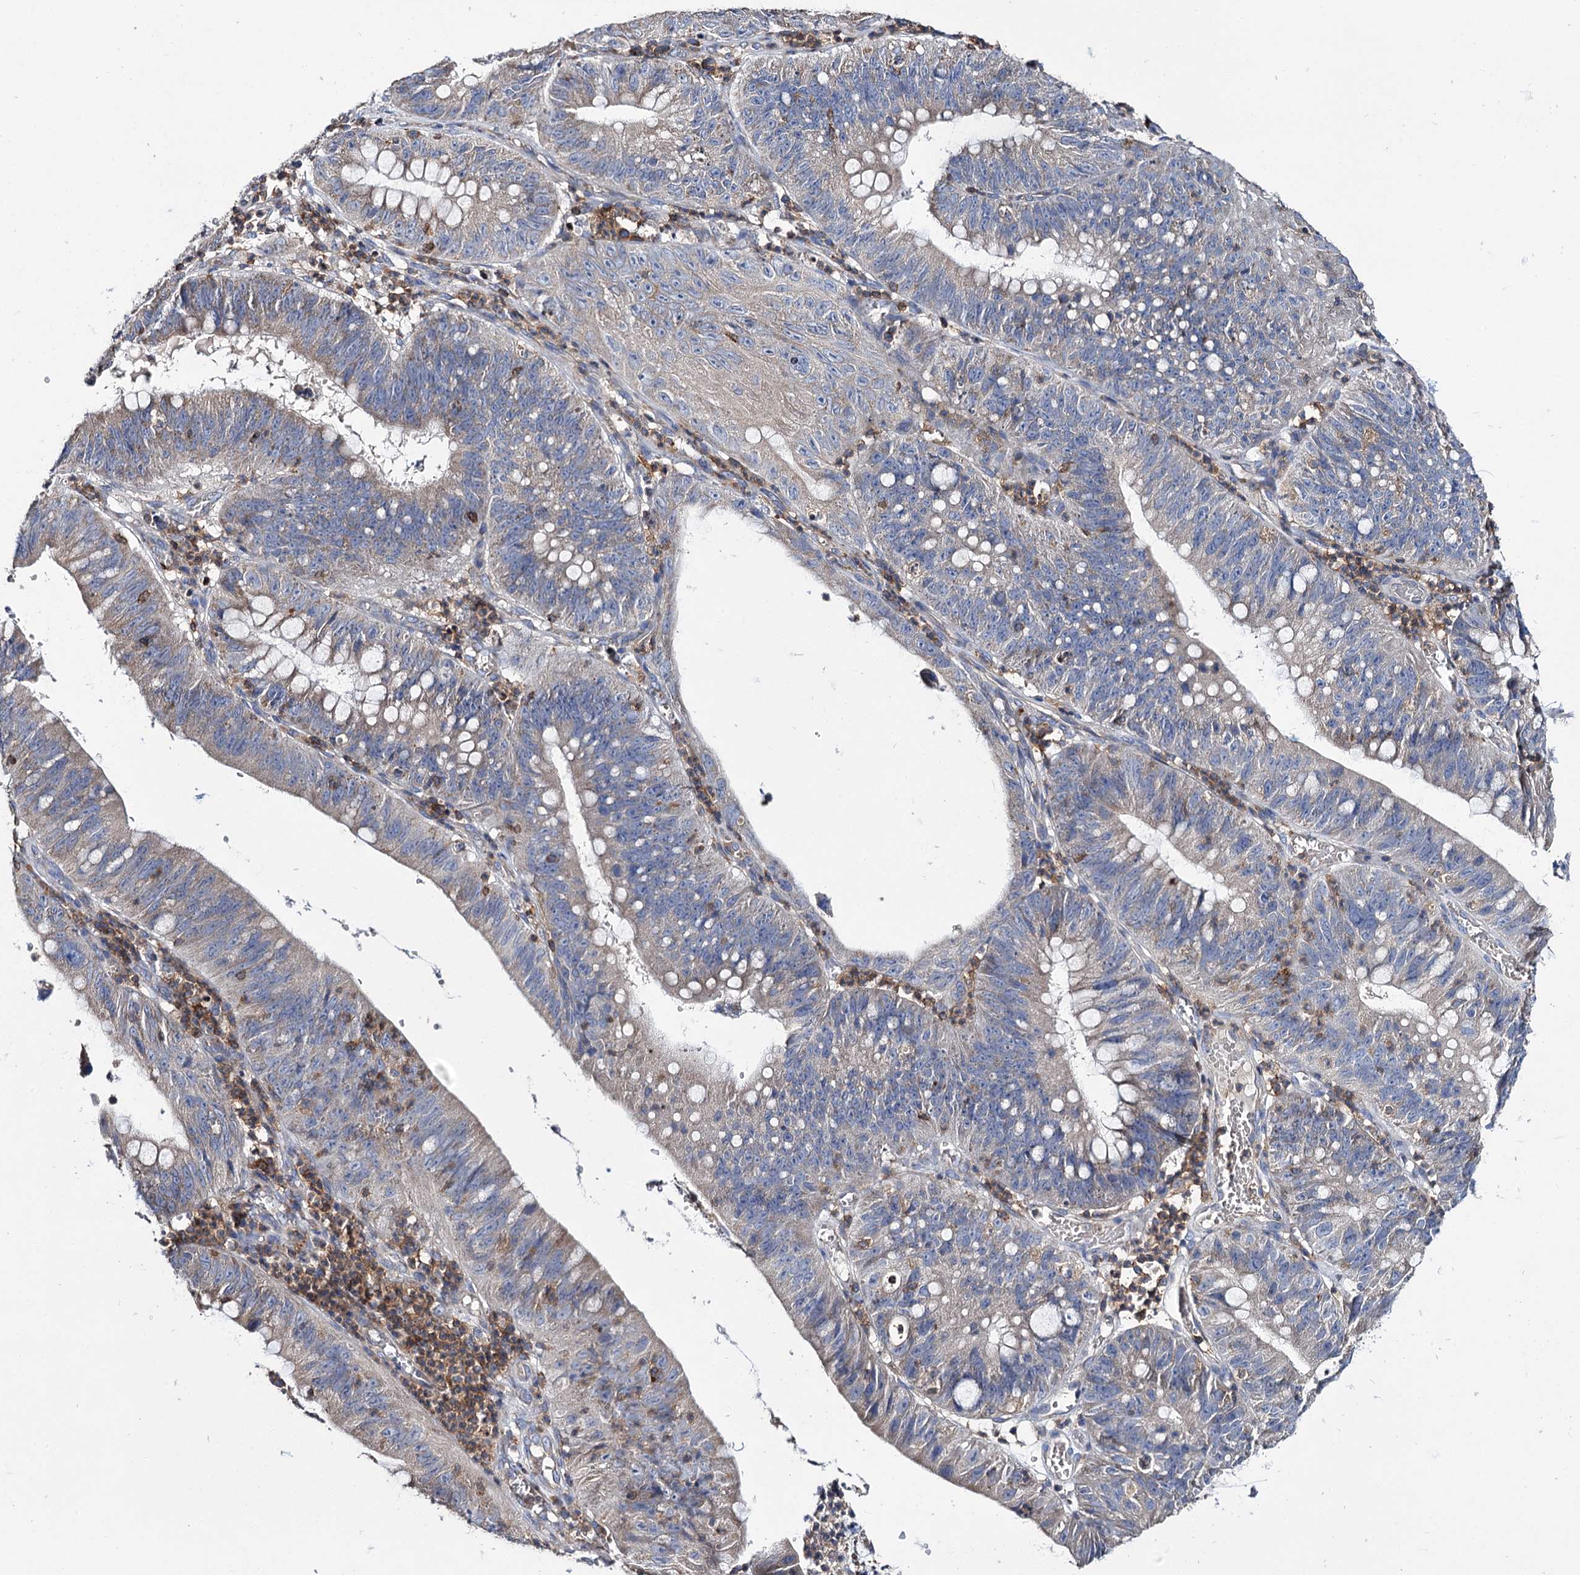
{"staining": {"intensity": "negative", "quantity": "none", "location": "none"}, "tissue": "stomach cancer", "cell_type": "Tumor cells", "image_type": "cancer", "snomed": [{"axis": "morphology", "description": "Adenocarcinoma, NOS"}, {"axis": "topography", "description": "Stomach"}], "caption": "This micrograph is of stomach adenocarcinoma stained with immunohistochemistry (IHC) to label a protein in brown with the nuclei are counter-stained blue. There is no staining in tumor cells.", "gene": "UBASH3B", "patient": {"sex": "male", "age": 59}}